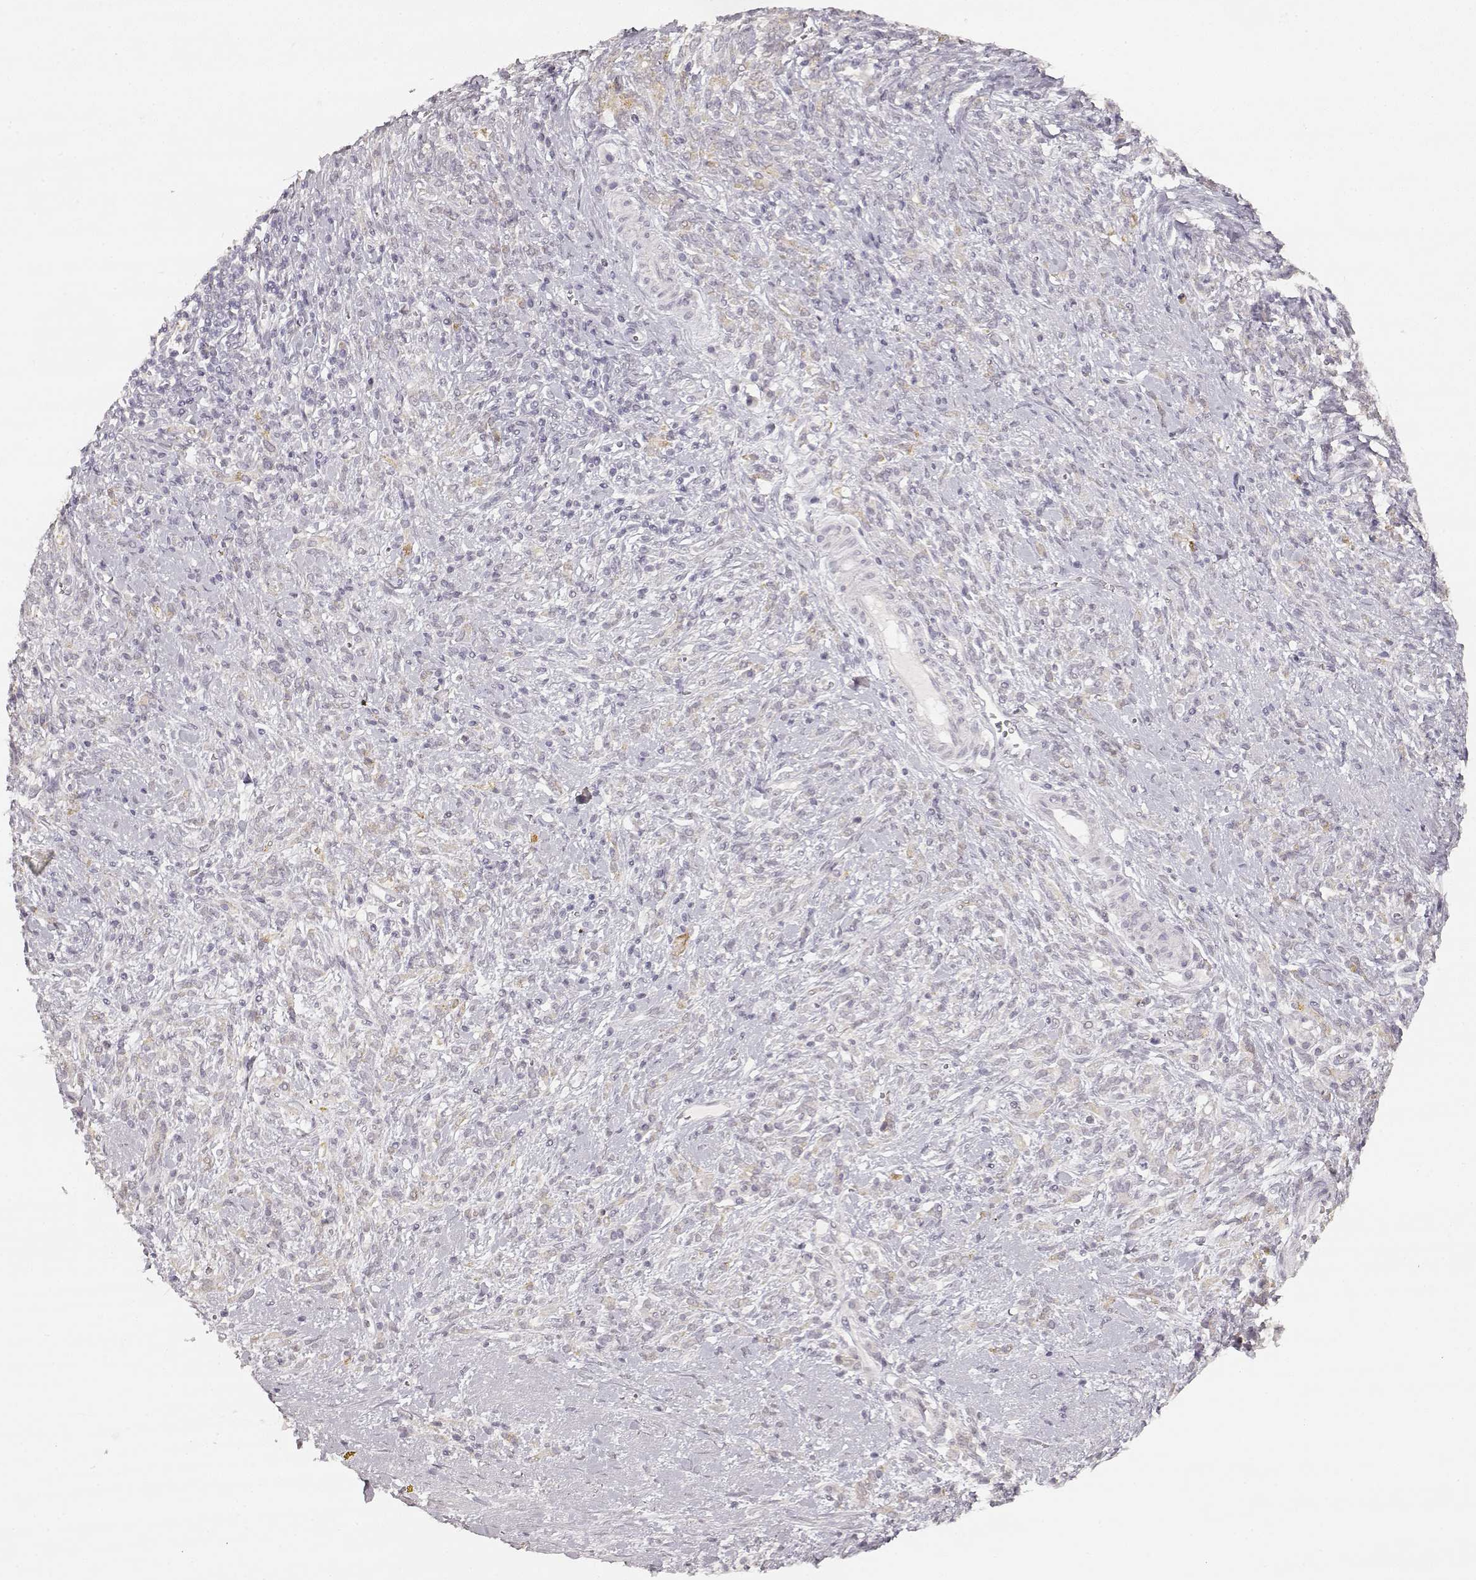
{"staining": {"intensity": "strong", "quantity": "<25%", "location": "cytoplasmic/membranous"}, "tissue": "stomach cancer", "cell_type": "Tumor cells", "image_type": "cancer", "snomed": [{"axis": "morphology", "description": "Adenocarcinoma, NOS"}, {"axis": "topography", "description": "Stomach"}], "caption": "Tumor cells show medium levels of strong cytoplasmic/membranous expression in about <25% of cells in stomach cancer (adenocarcinoma). The staining is performed using DAB (3,3'-diaminobenzidine) brown chromogen to label protein expression. The nuclei are counter-stained blue using hematoxylin.", "gene": "LAMC2", "patient": {"sex": "female", "age": 57}}